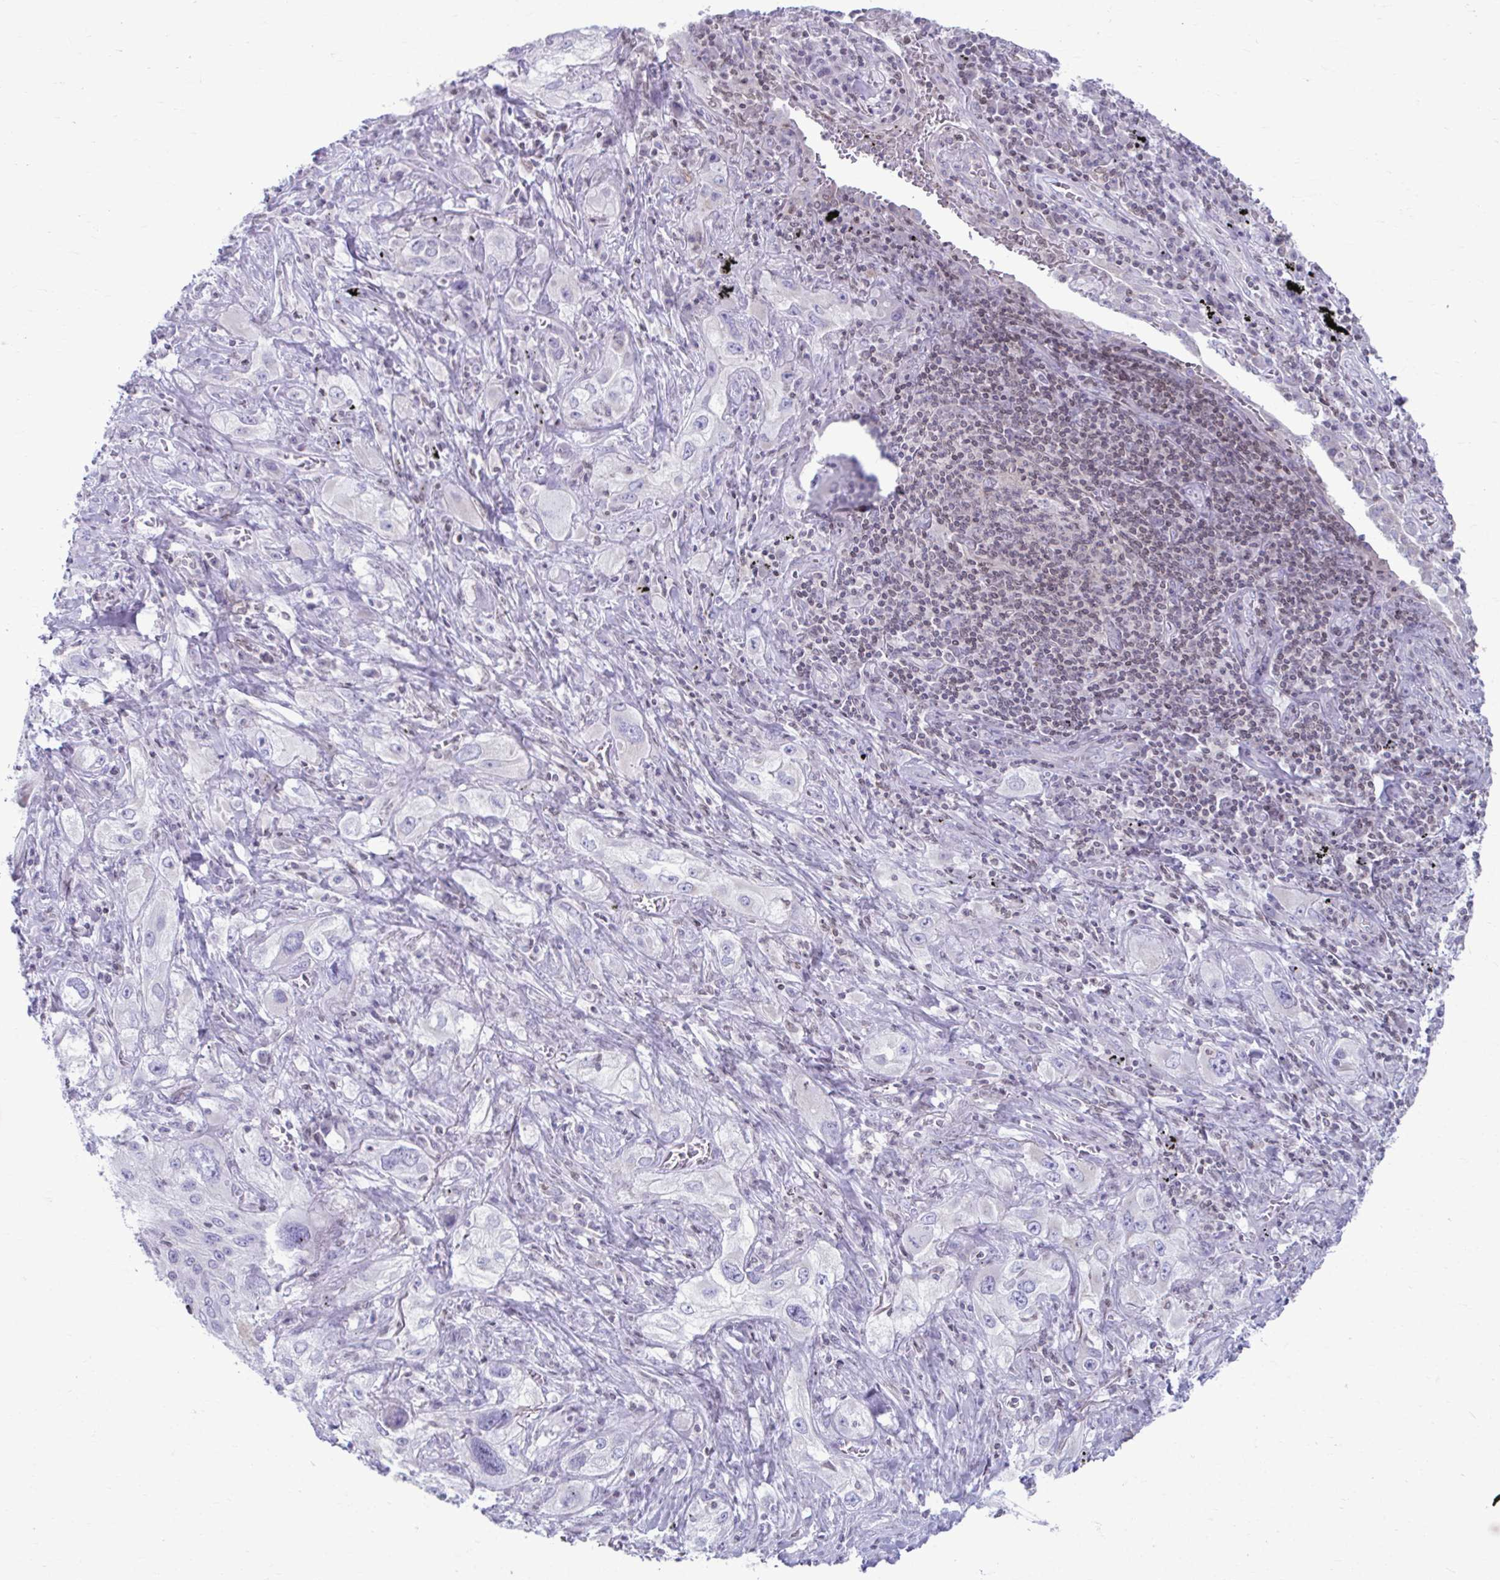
{"staining": {"intensity": "negative", "quantity": "none", "location": "none"}, "tissue": "lung cancer", "cell_type": "Tumor cells", "image_type": "cancer", "snomed": [{"axis": "morphology", "description": "Squamous cell carcinoma, NOS"}, {"axis": "topography", "description": "Lung"}], "caption": "The image reveals no significant positivity in tumor cells of lung cancer.", "gene": "OR7A5", "patient": {"sex": "female", "age": 69}}